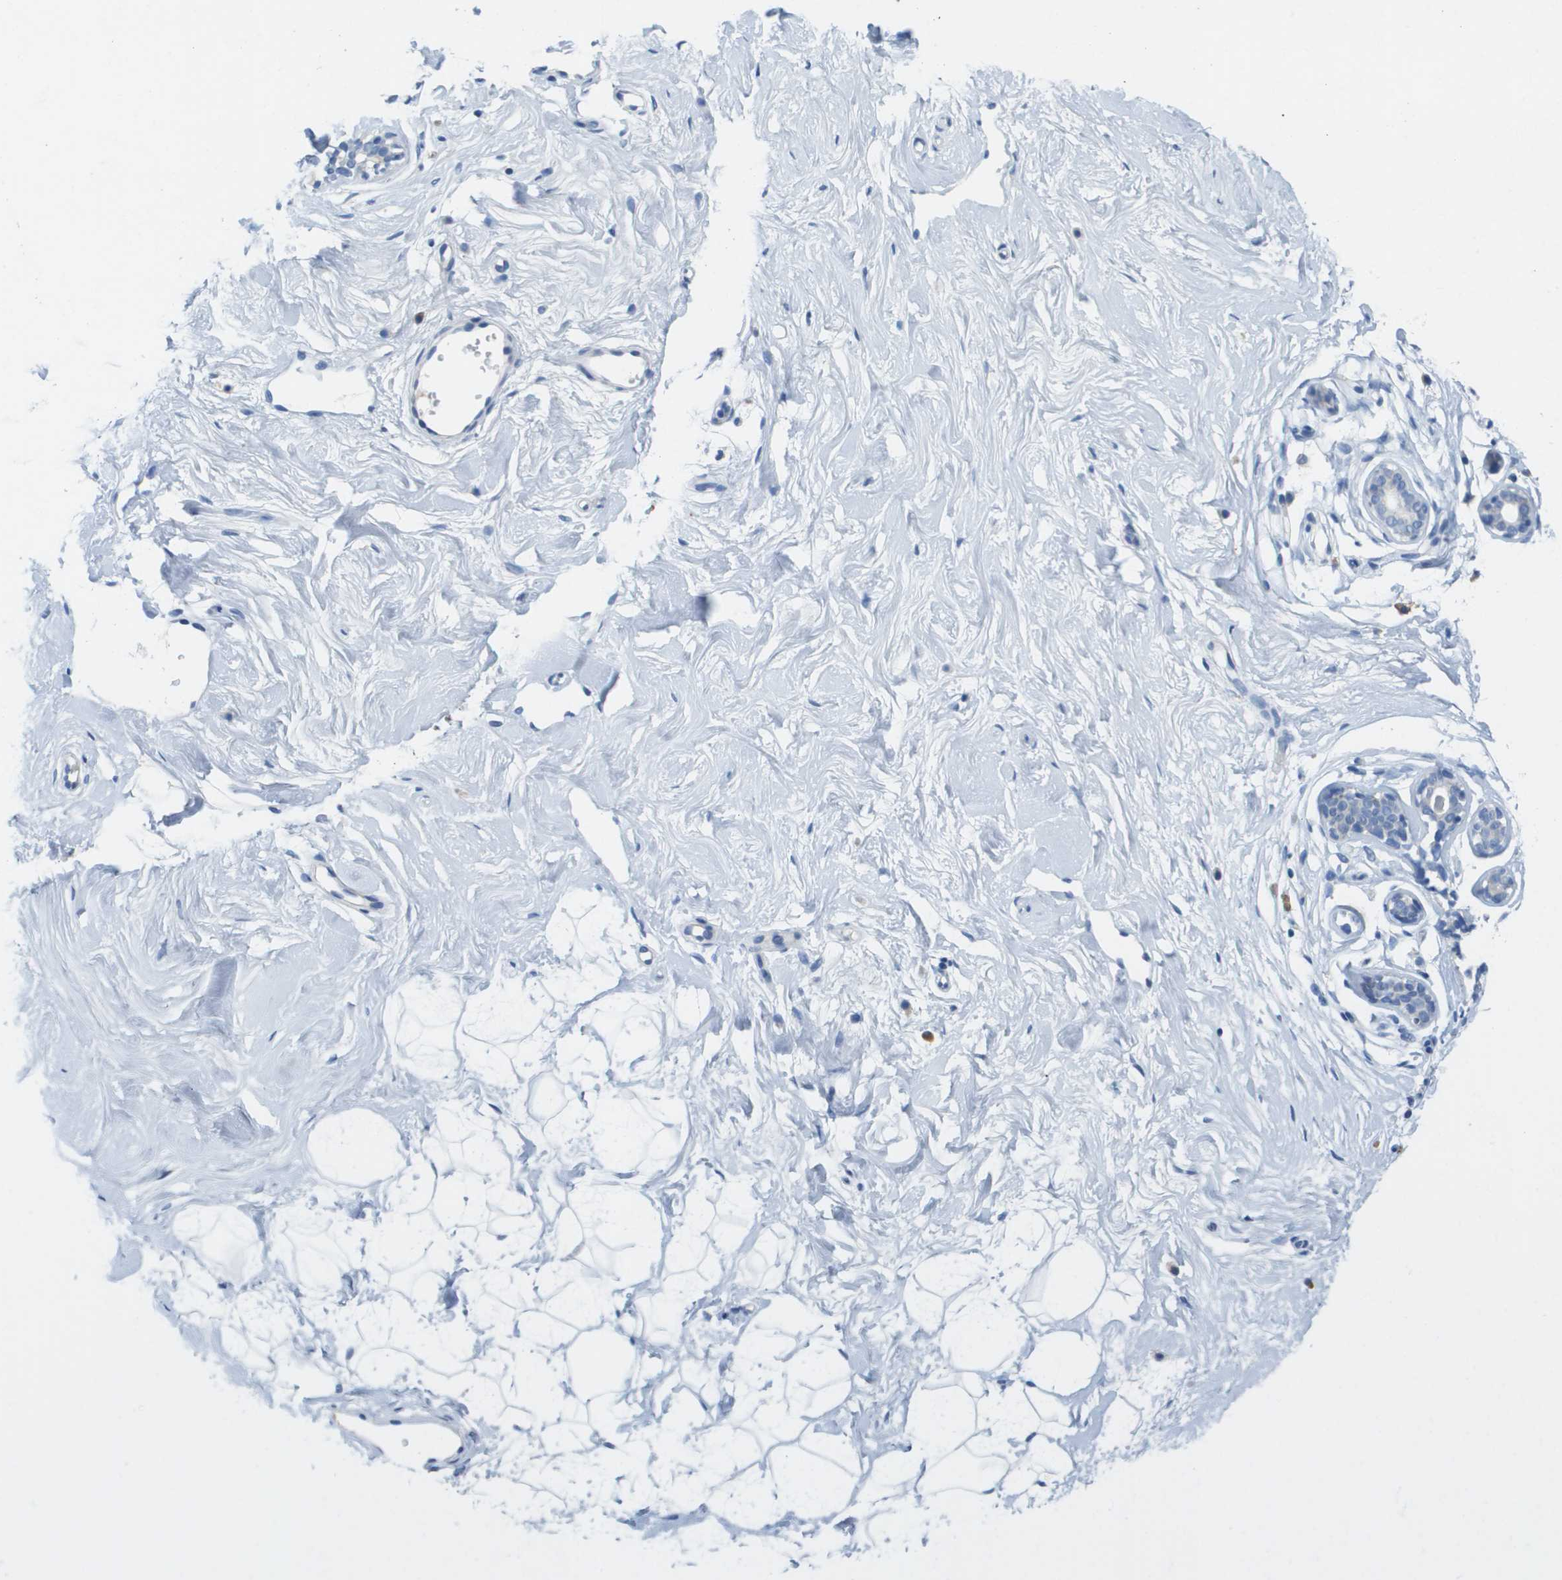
{"staining": {"intensity": "negative", "quantity": "none", "location": "none"}, "tissue": "breast", "cell_type": "Adipocytes", "image_type": "normal", "snomed": [{"axis": "morphology", "description": "Normal tissue, NOS"}, {"axis": "topography", "description": "Breast"}], "caption": "A high-resolution image shows immunohistochemistry staining of unremarkable breast, which exhibits no significant positivity in adipocytes.", "gene": "CD3G", "patient": {"sex": "female", "age": 23}}